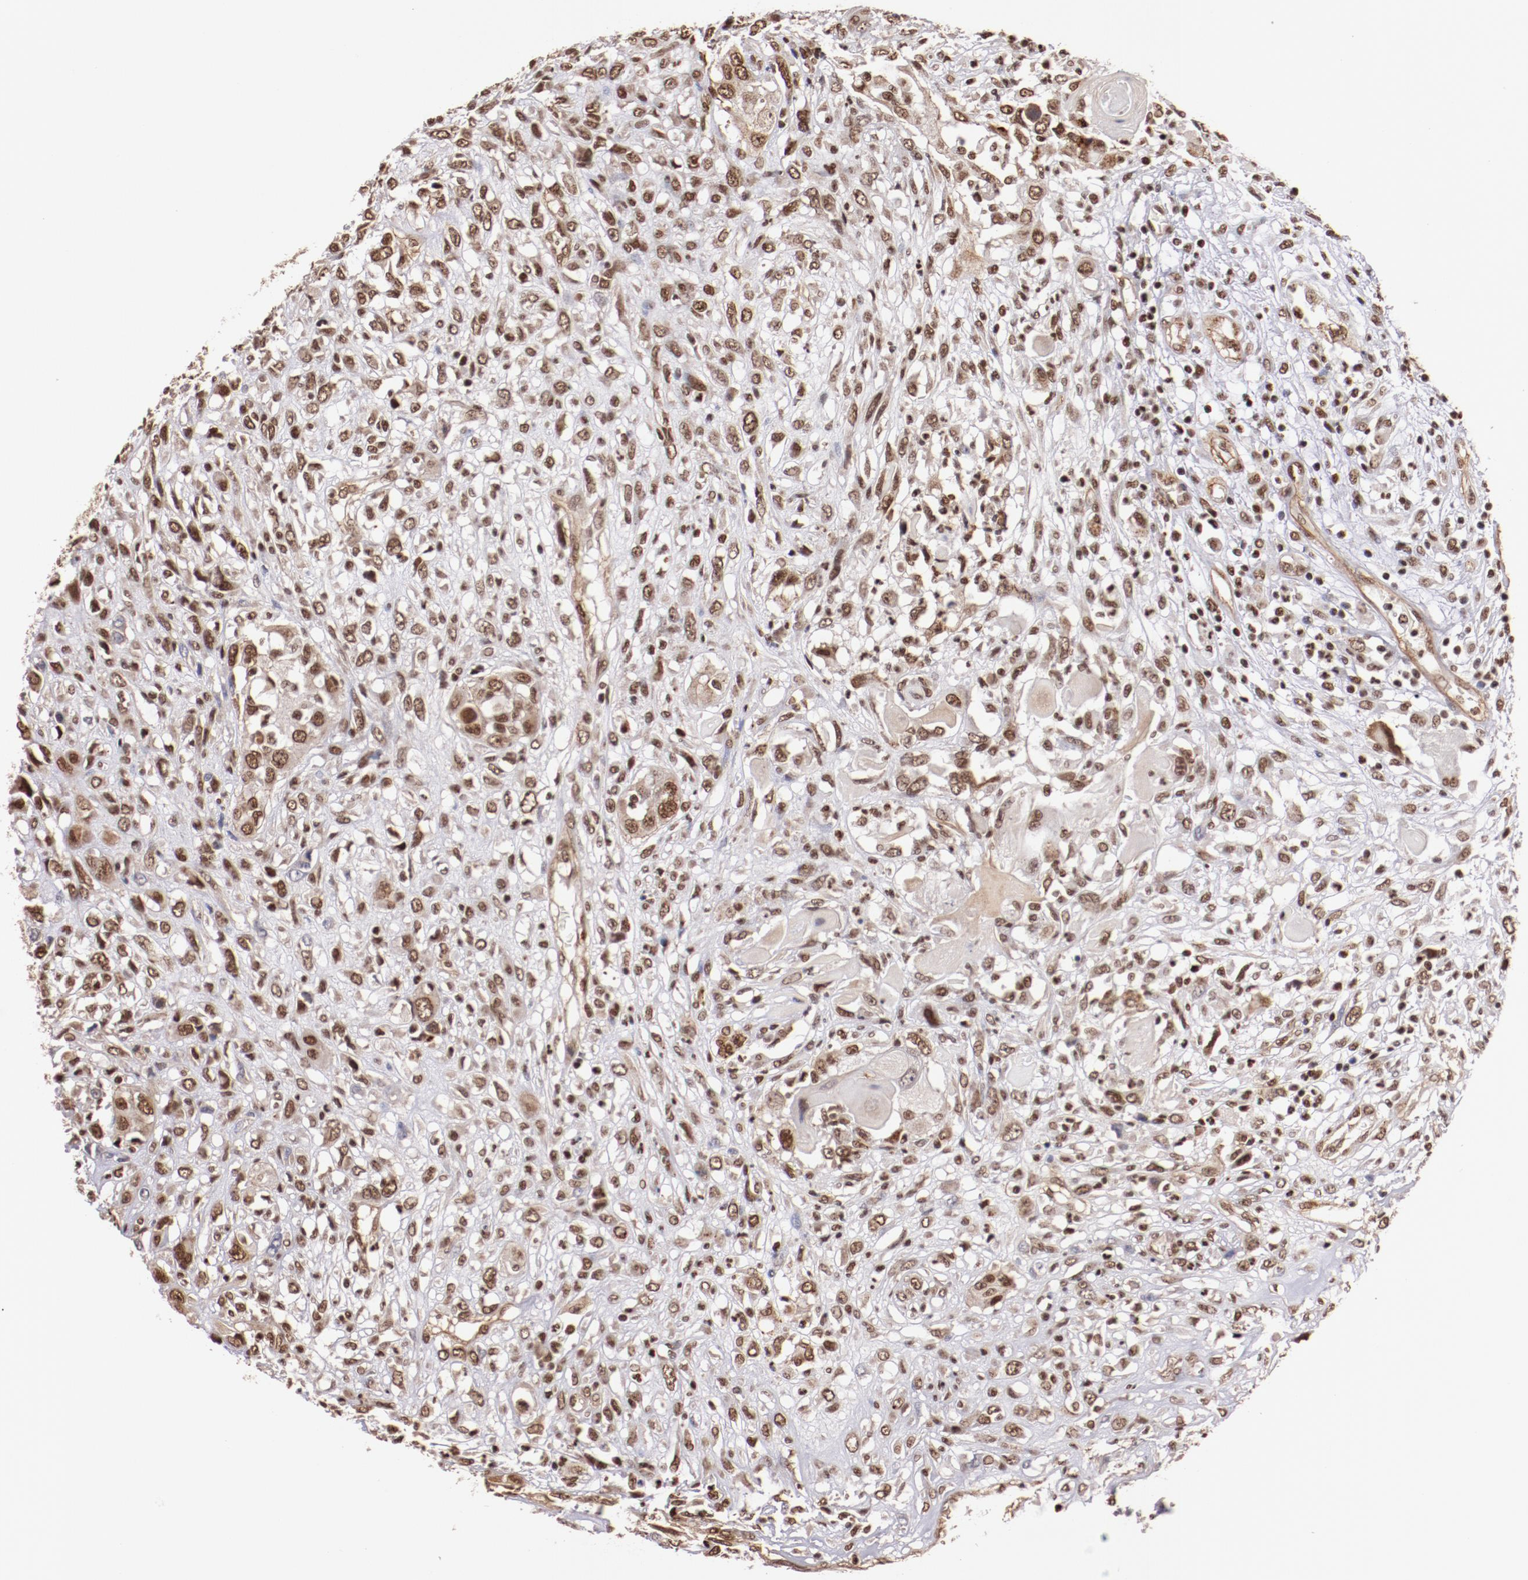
{"staining": {"intensity": "moderate", "quantity": "25%-75%", "location": "cytoplasmic/membranous,nuclear"}, "tissue": "head and neck cancer", "cell_type": "Tumor cells", "image_type": "cancer", "snomed": [{"axis": "morphology", "description": "Neoplasm, malignant, NOS"}, {"axis": "topography", "description": "Salivary gland"}, {"axis": "topography", "description": "Head-Neck"}], "caption": "Human head and neck cancer stained for a protein (brown) reveals moderate cytoplasmic/membranous and nuclear positive expression in about 25%-75% of tumor cells.", "gene": "STAG2", "patient": {"sex": "male", "age": 43}}